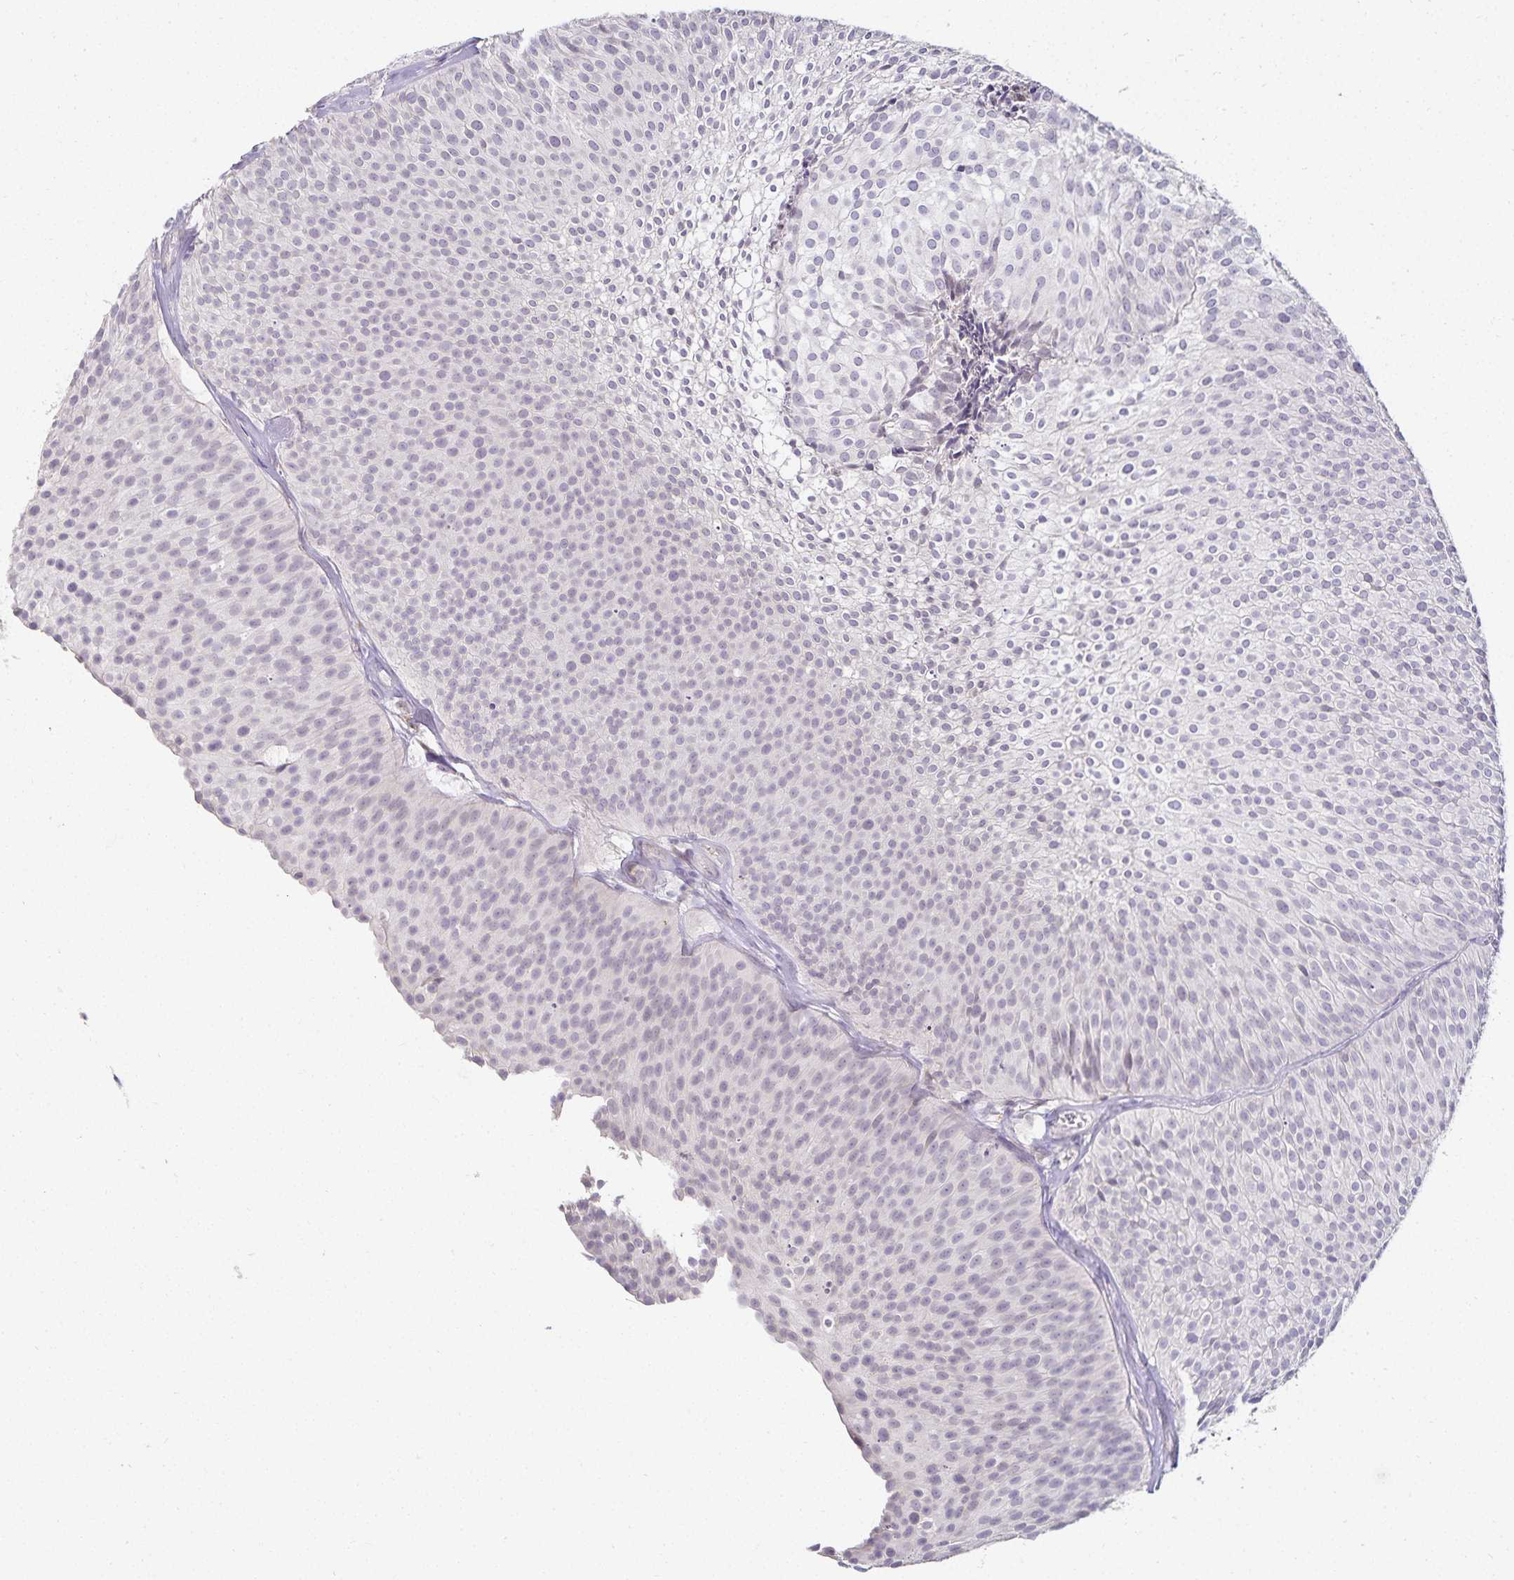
{"staining": {"intensity": "negative", "quantity": "none", "location": "none"}, "tissue": "urothelial cancer", "cell_type": "Tumor cells", "image_type": "cancer", "snomed": [{"axis": "morphology", "description": "Urothelial carcinoma, Low grade"}, {"axis": "topography", "description": "Urinary bladder"}], "caption": "There is no significant staining in tumor cells of urothelial cancer.", "gene": "GP2", "patient": {"sex": "male", "age": 91}}